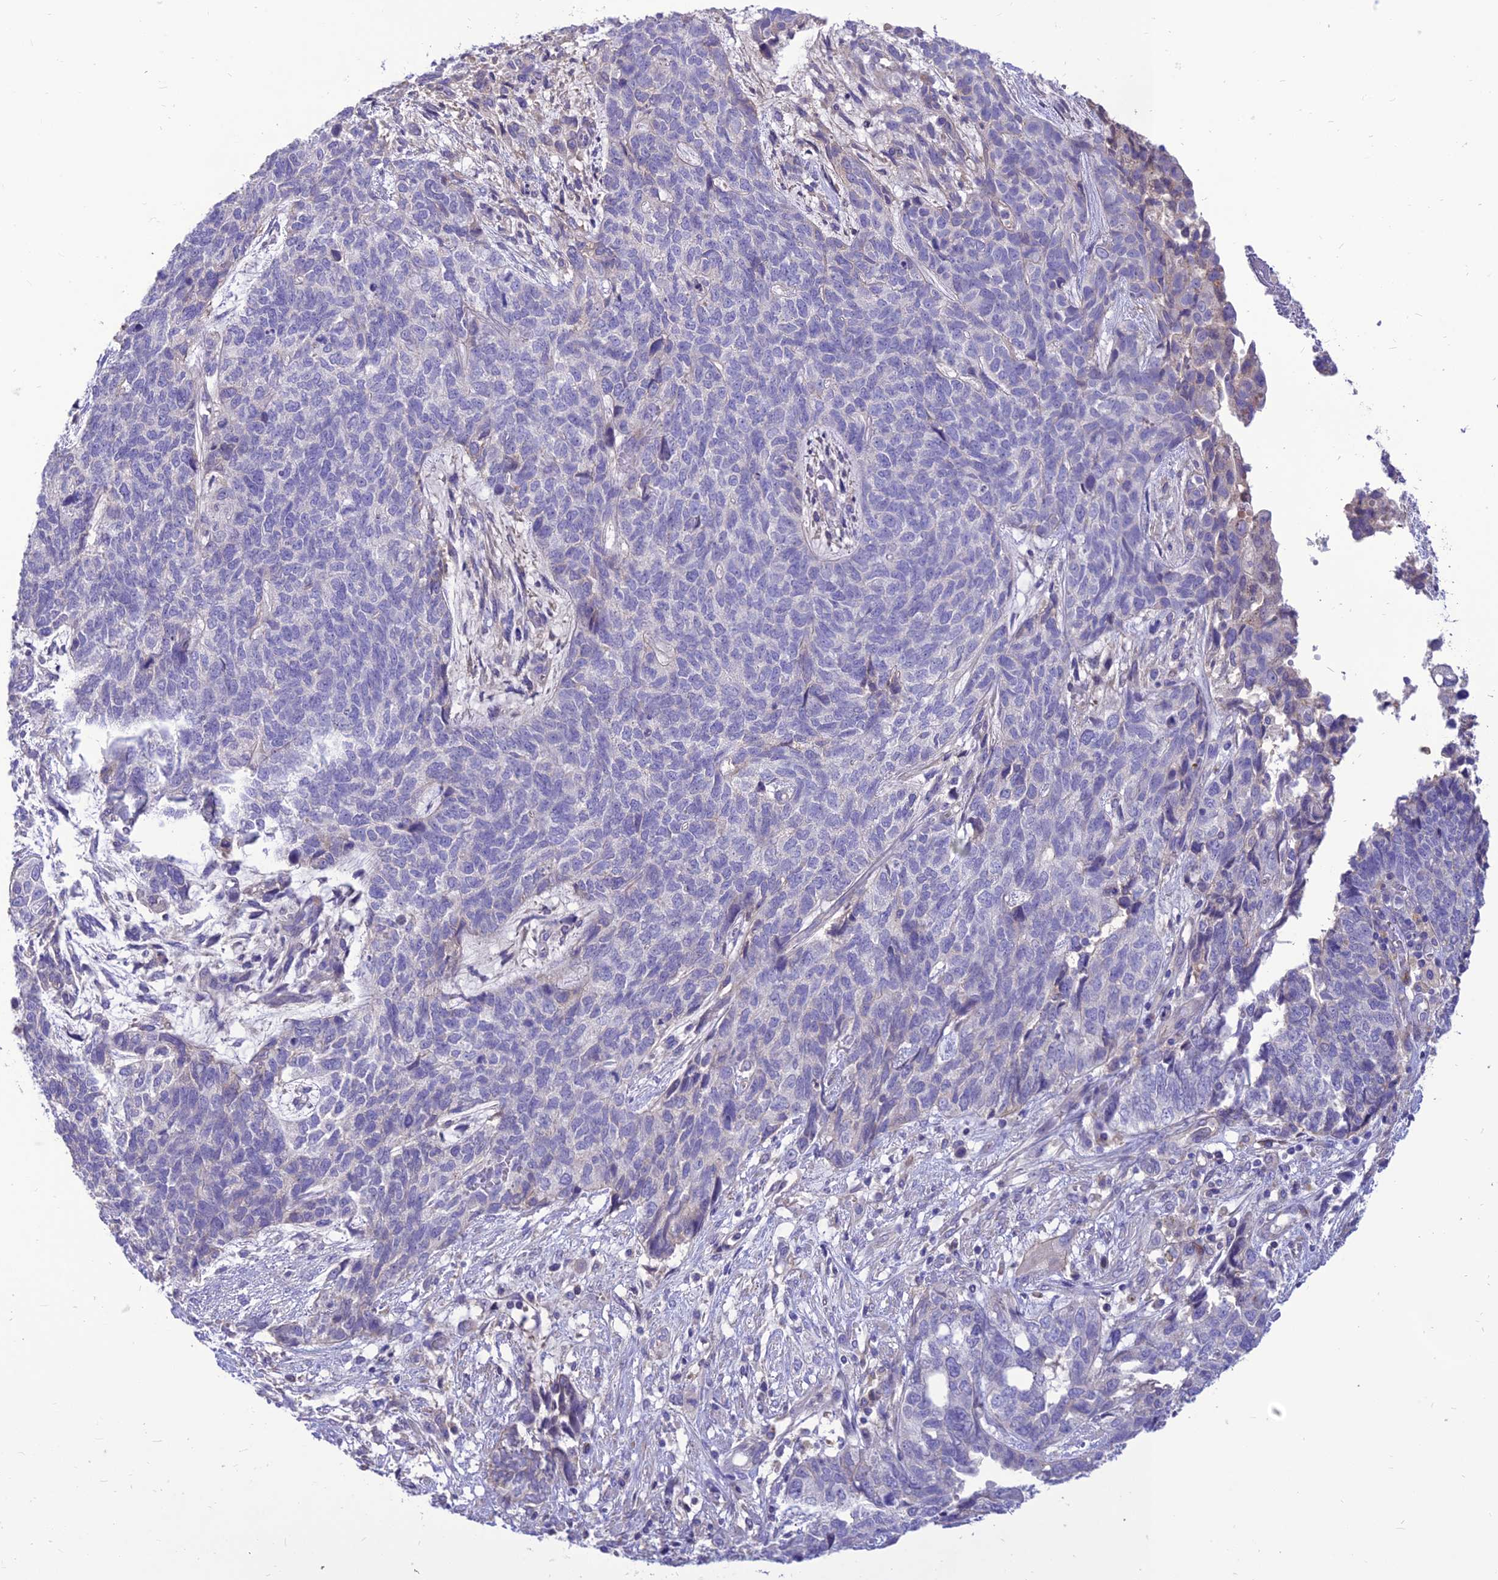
{"staining": {"intensity": "negative", "quantity": "none", "location": "none"}, "tissue": "cervical cancer", "cell_type": "Tumor cells", "image_type": "cancer", "snomed": [{"axis": "morphology", "description": "Squamous cell carcinoma, NOS"}, {"axis": "topography", "description": "Cervix"}], "caption": "Immunohistochemistry (IHC) photomicrograph of human cervical cancer (squamous cell carcinoma) stained for a protein (brown), which demonstrates no expression in tumor cells.", "gene": "TEKT3", "patient": {"sex": "female", "age": 63}}